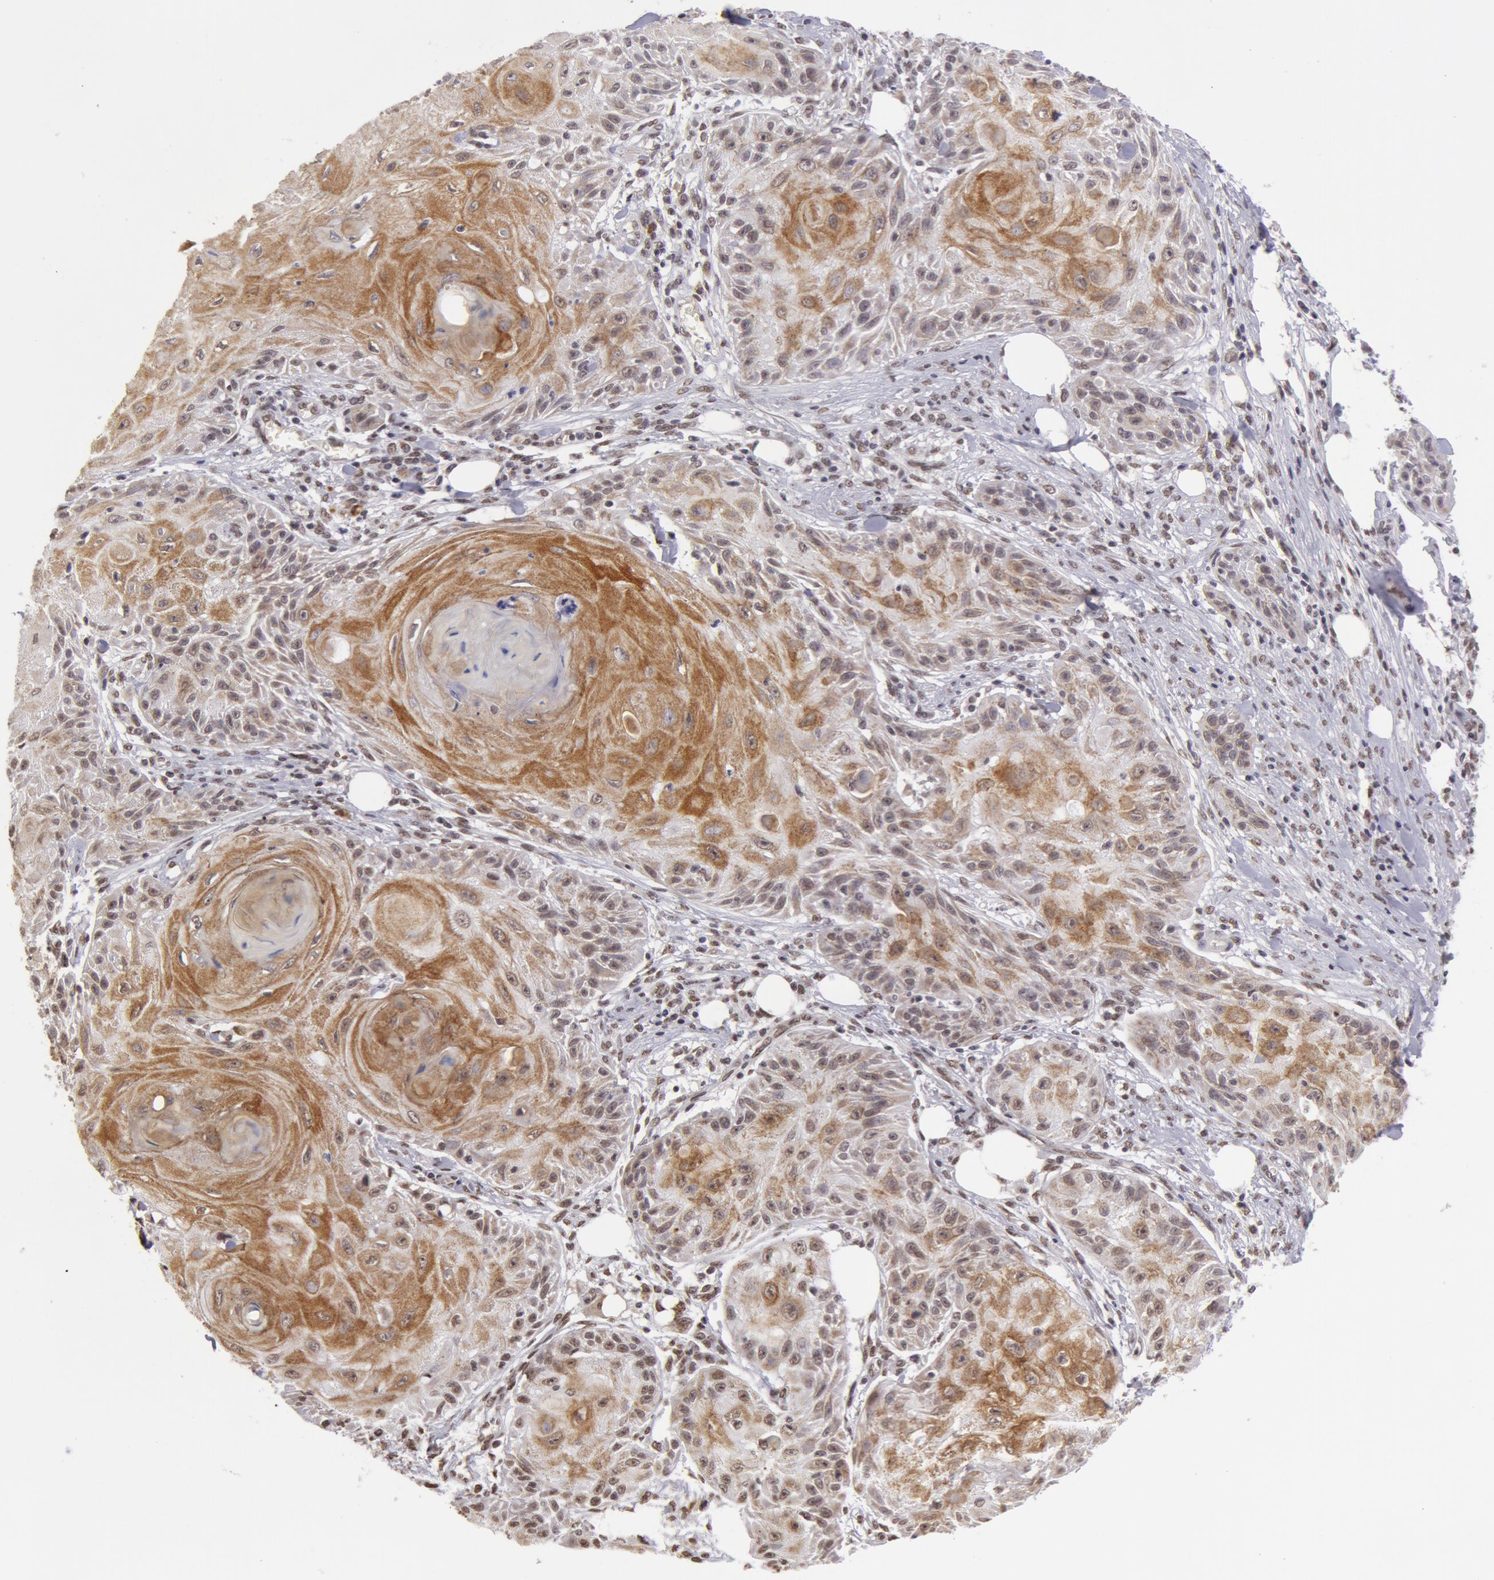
{"staining": {"intensity": "moderate", "quantity": "25%-75%", "location": "cytoplasmic/membranous"}, "tissue": "skin cancer", "cell_type": "Tumor cells", "image_type": "cancer", "snomed": [{"axis": "morphology", "description": "Squamous cell carcinoma, NOS"}, {"axis": "topography", "description": "Skin"}], "caption": "Protein analysis of skin cancer tissue demonstrates moderate cytoplasmic/membranous expression in about 25%-75% of tumor cells.", "gene": "VRTN", "patient": {"sex": "female", "age": 88}}